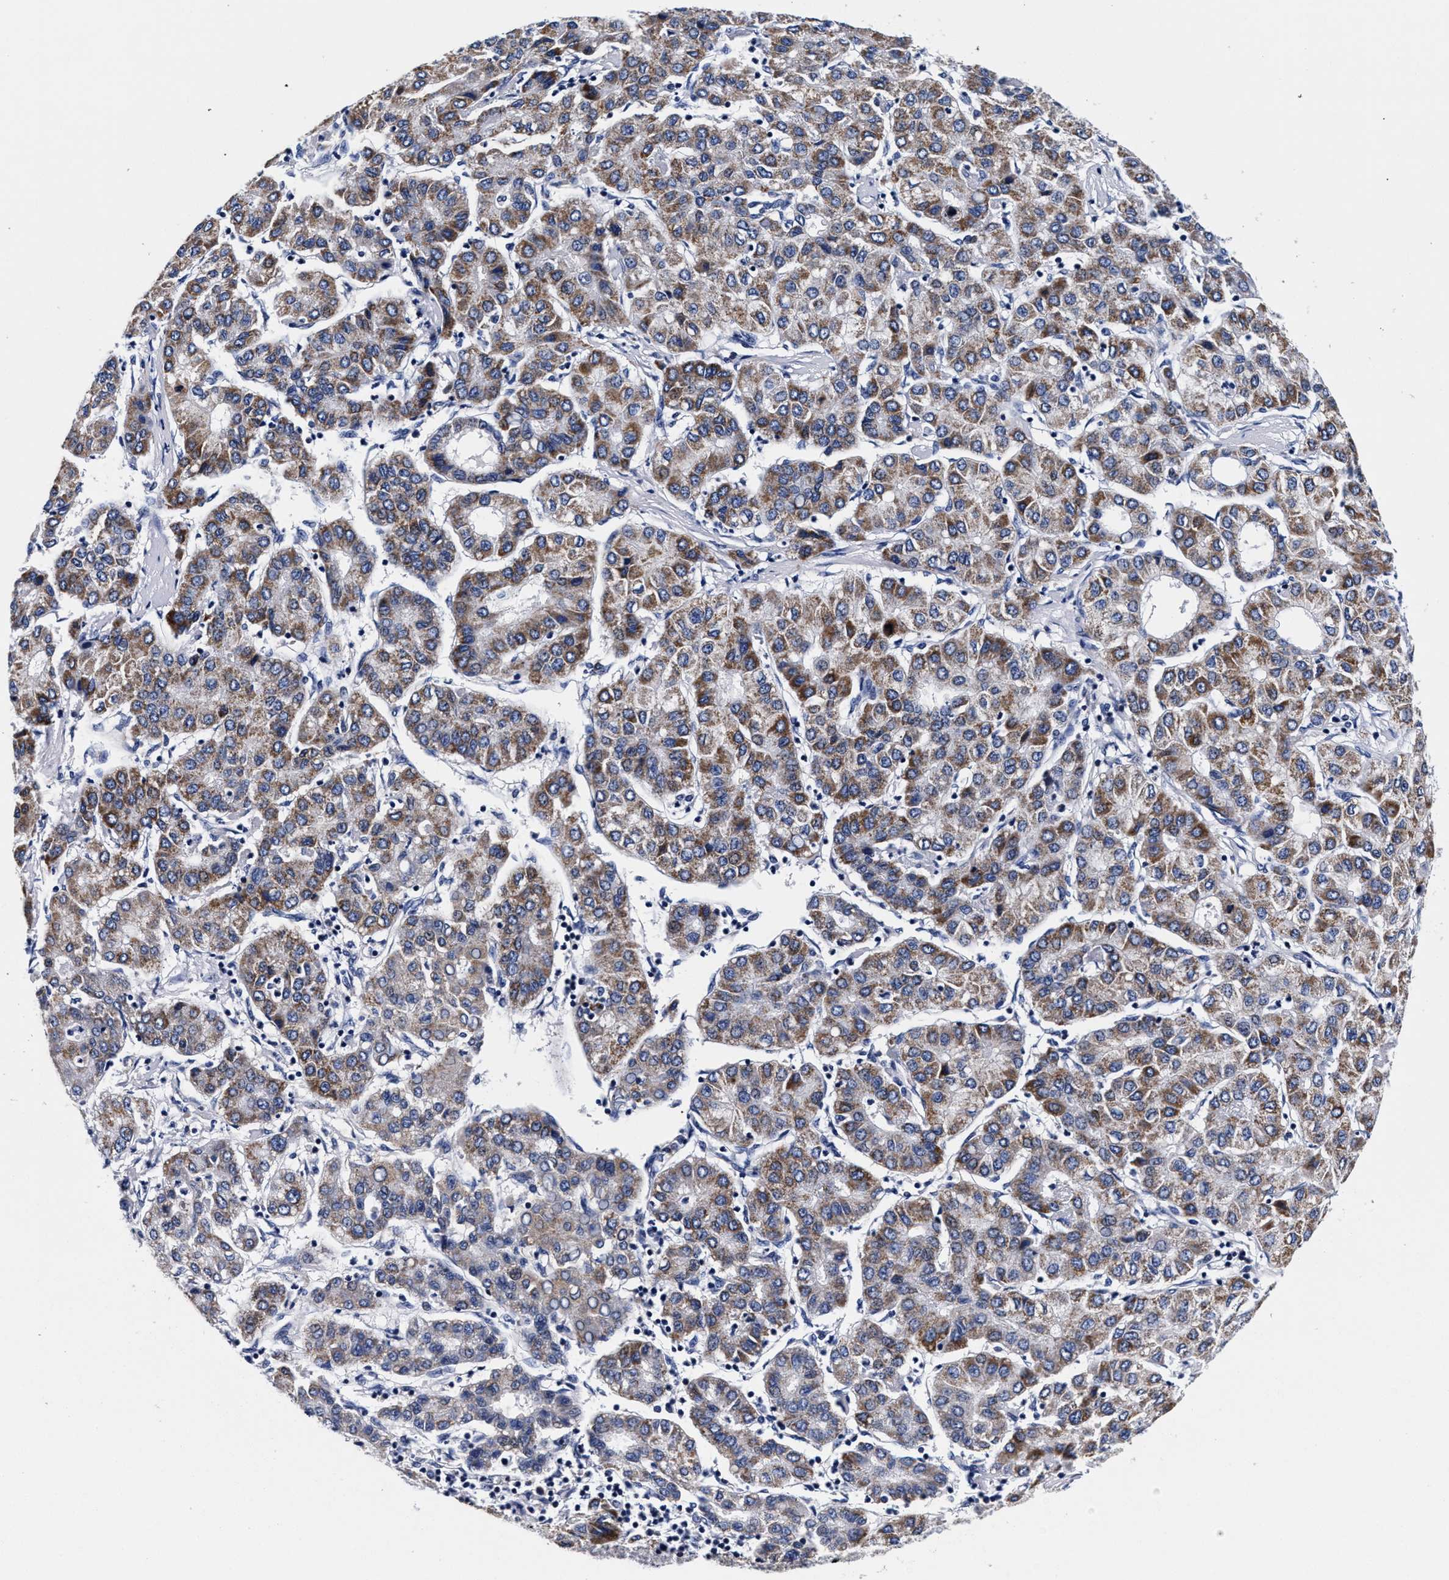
{"staining": {"intensity": "moderate", "quantity": ">75%", "location": "cytoplasmic/membranous"}, "tissue": "liver cancer", "cell_type": "Tumor cells", "image_type": "cancer", "snomed": [{"axis": "morphology", "description": "Carcinoma, Hepatocellular, NOS"}, {"axis": "topography", "description": "Liver"}], "caption": "Liver cancer (hepatocellular carcinoma) was stained to show a protein in brown. There is medium levels of moderate cytoplasmic/membranous positivity in about >75% of tumor cells.", "gene": "RAB3B", "patient": {"sex": "male", "age": 65}}